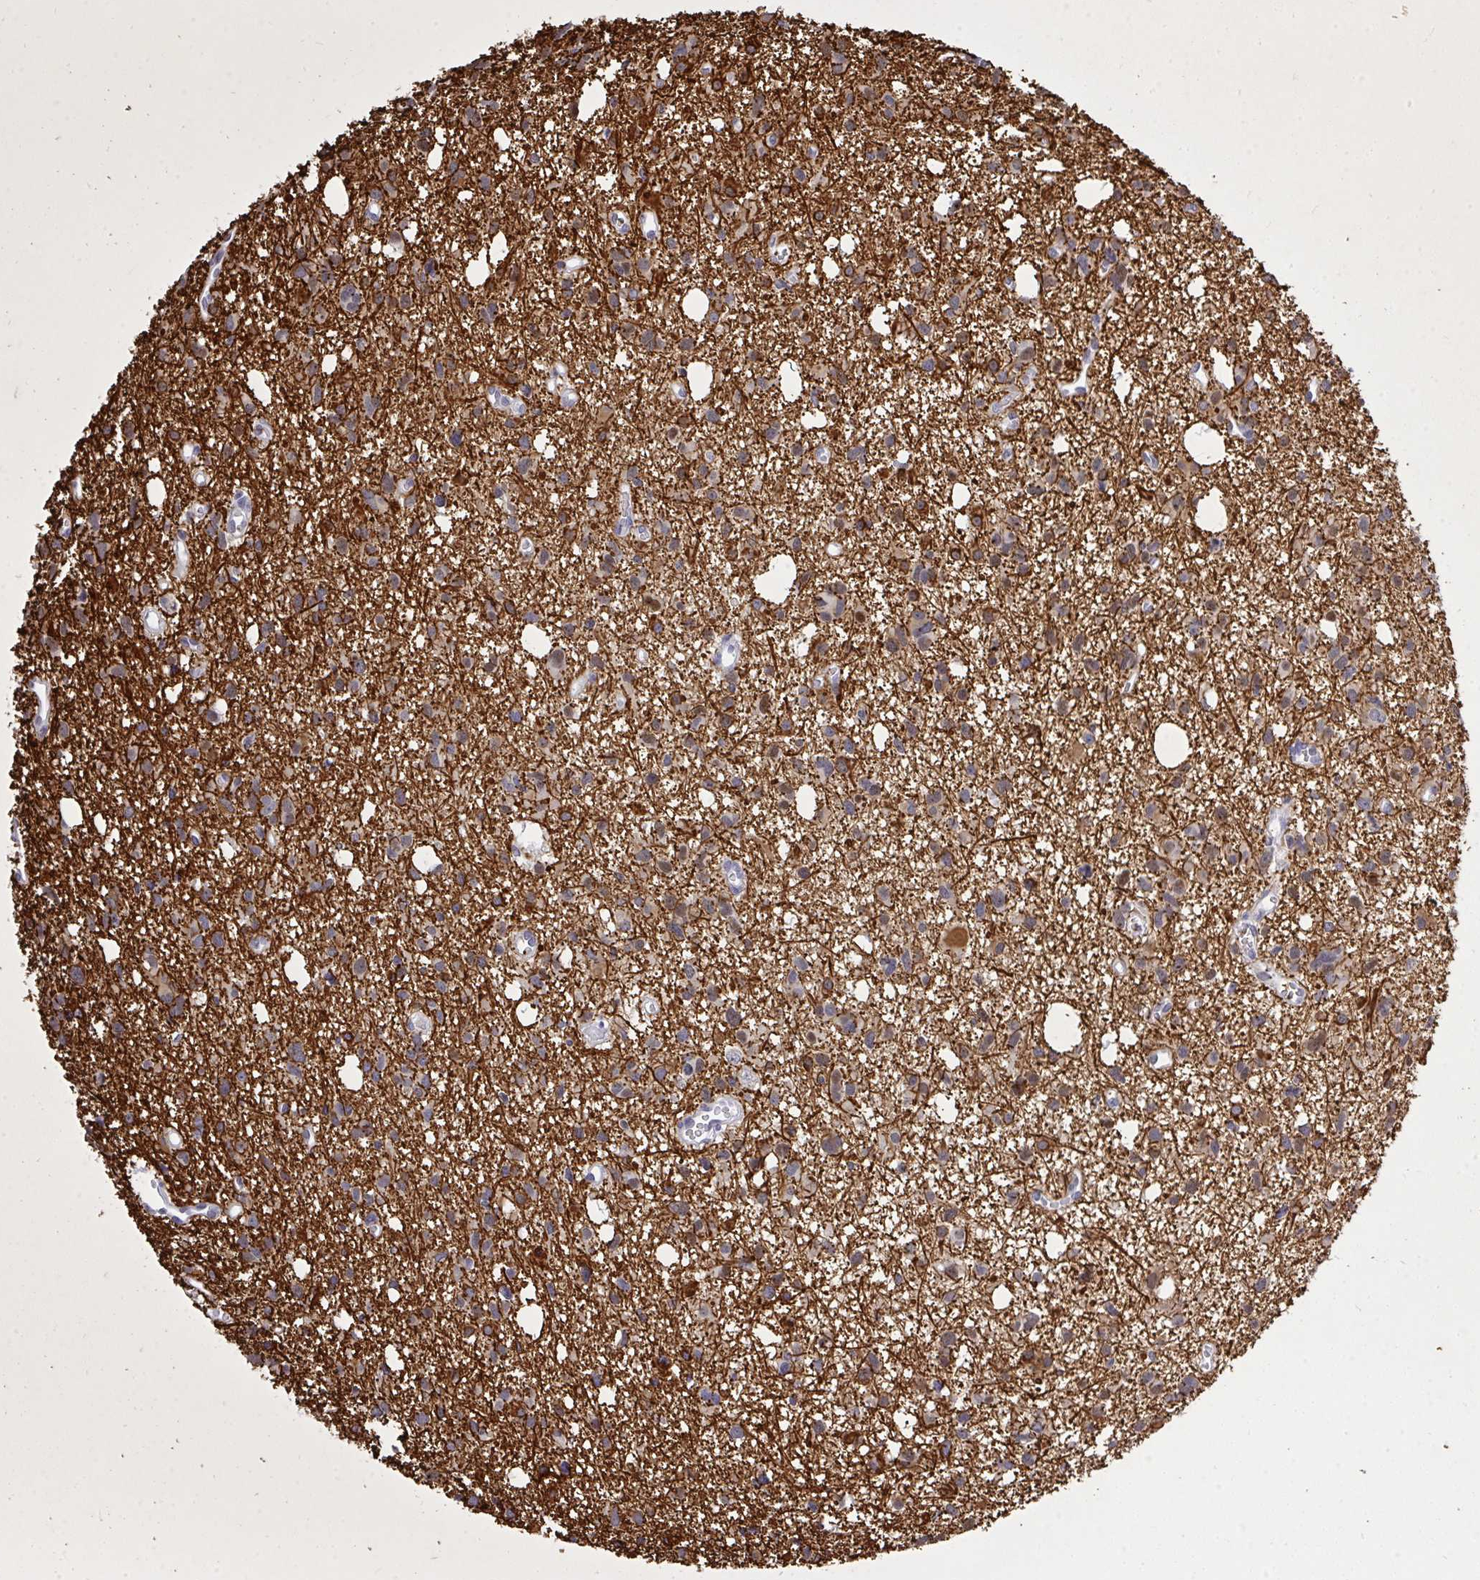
{"staining": {"intensity": "strong", "quantity": "<25%", "location": "cytoplasmic/membranous"}, "tissue": "glioma", "cell_type": "Tumor cells", "image_type": "cancer", "snomed": [{"axis": "morphology", "description": "Glioma, malignant, High grade"}, {"axis": "topography", "description": "Brain"}], "caption": "Malignant glioma (high-grade) stained for a protein exhibits strong cytoplasmic/membranous positivity in tumor cells.", "gene": "THOP1", "patient": {"sex": "male", "age": 23}}